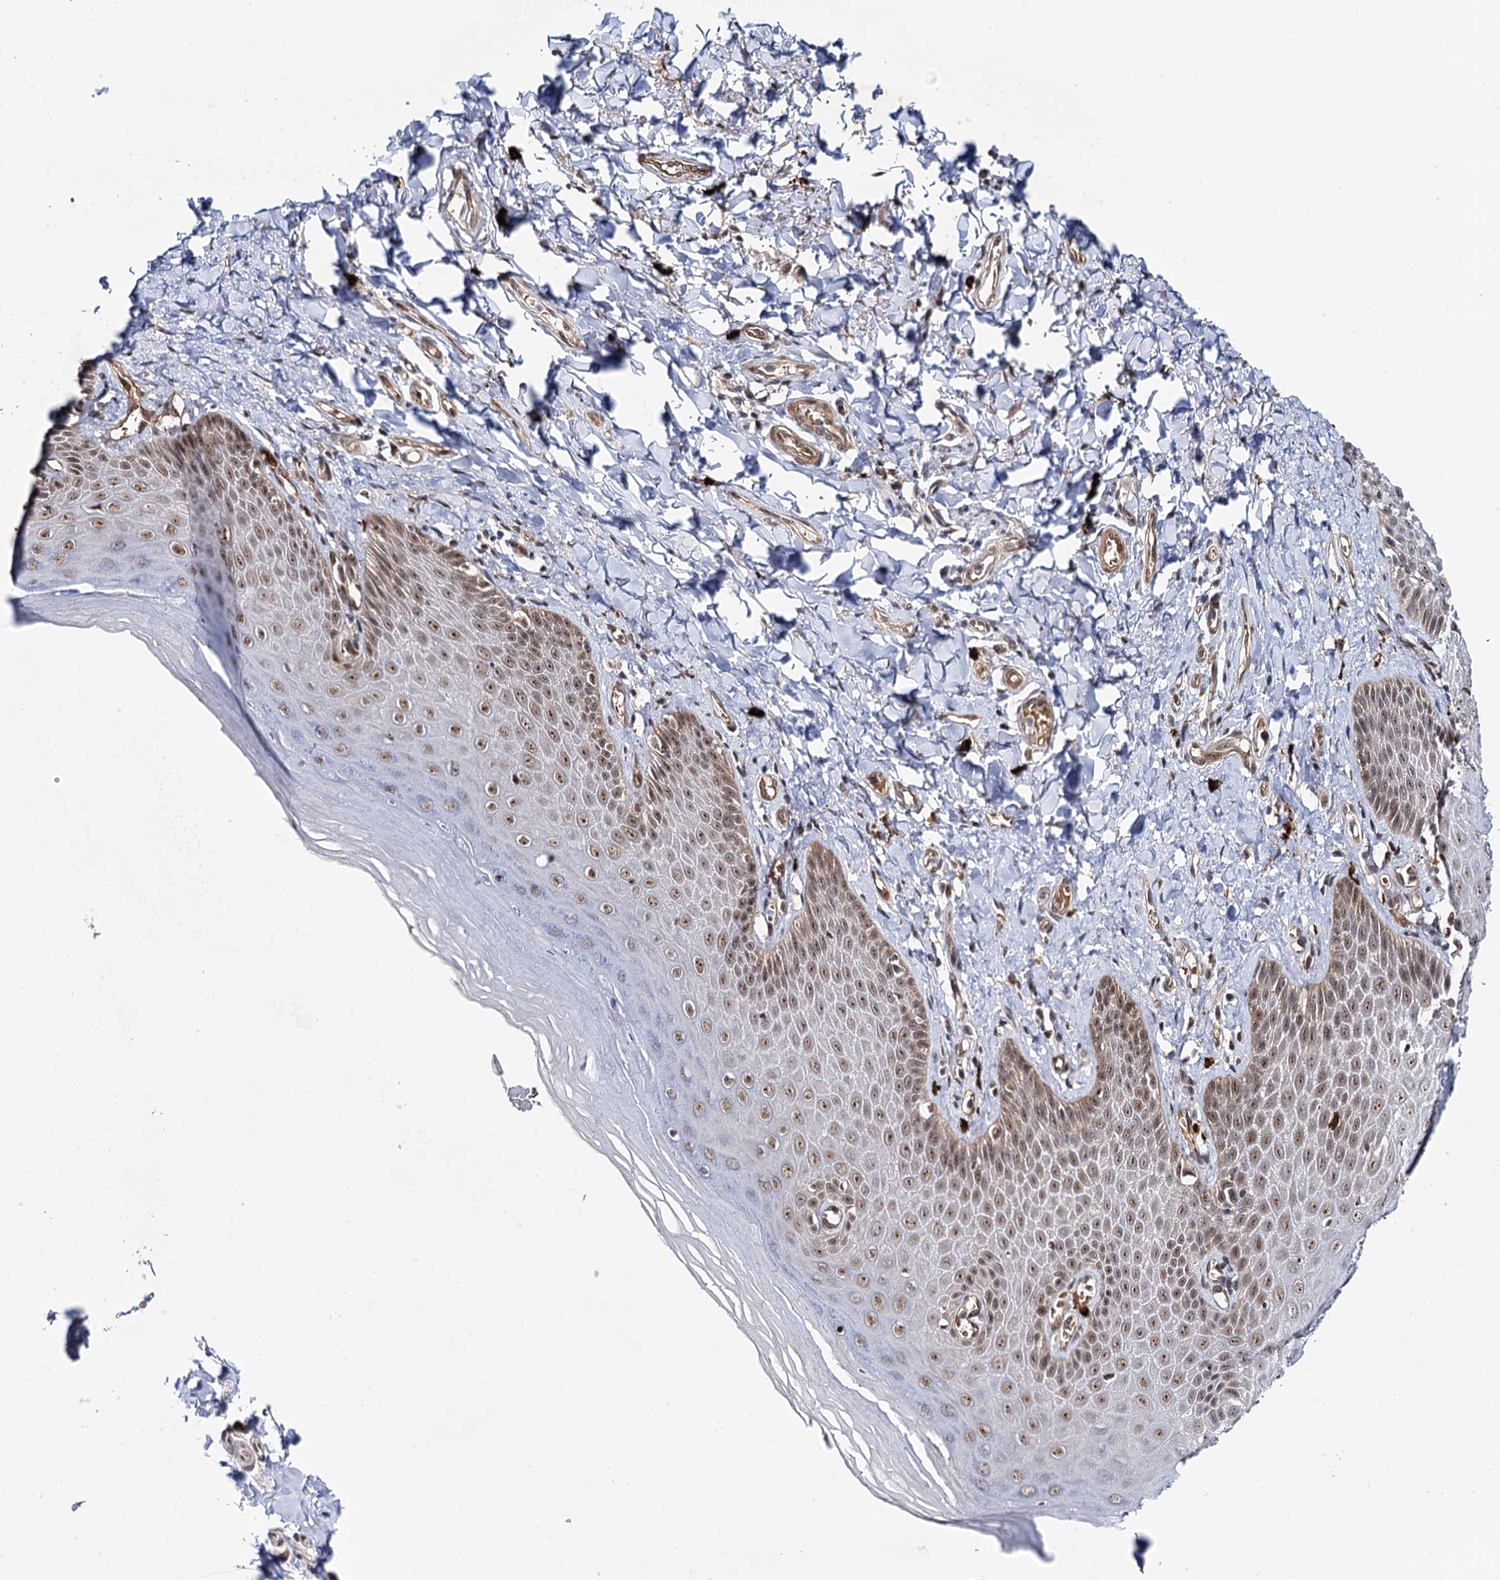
{"staining": {"intensity": "moderate", "quantity": ">75%", "location": "nuclear"}, "tissue": "skin", "cell_type": "Epidermal cells", "image_type": "normal", "snomed": [{"axis": "morphology", "description": "Normal tissue, NOS"}, {"axis": "topography", "description": "Anal"}], "caption": "This image demonstrates IHC staining of benign human skin, with medium moderate nuclear staining in about >75% of epidermal cells.", "gene": "BUD13", "patient": {"sex": "male", "age": 78}}